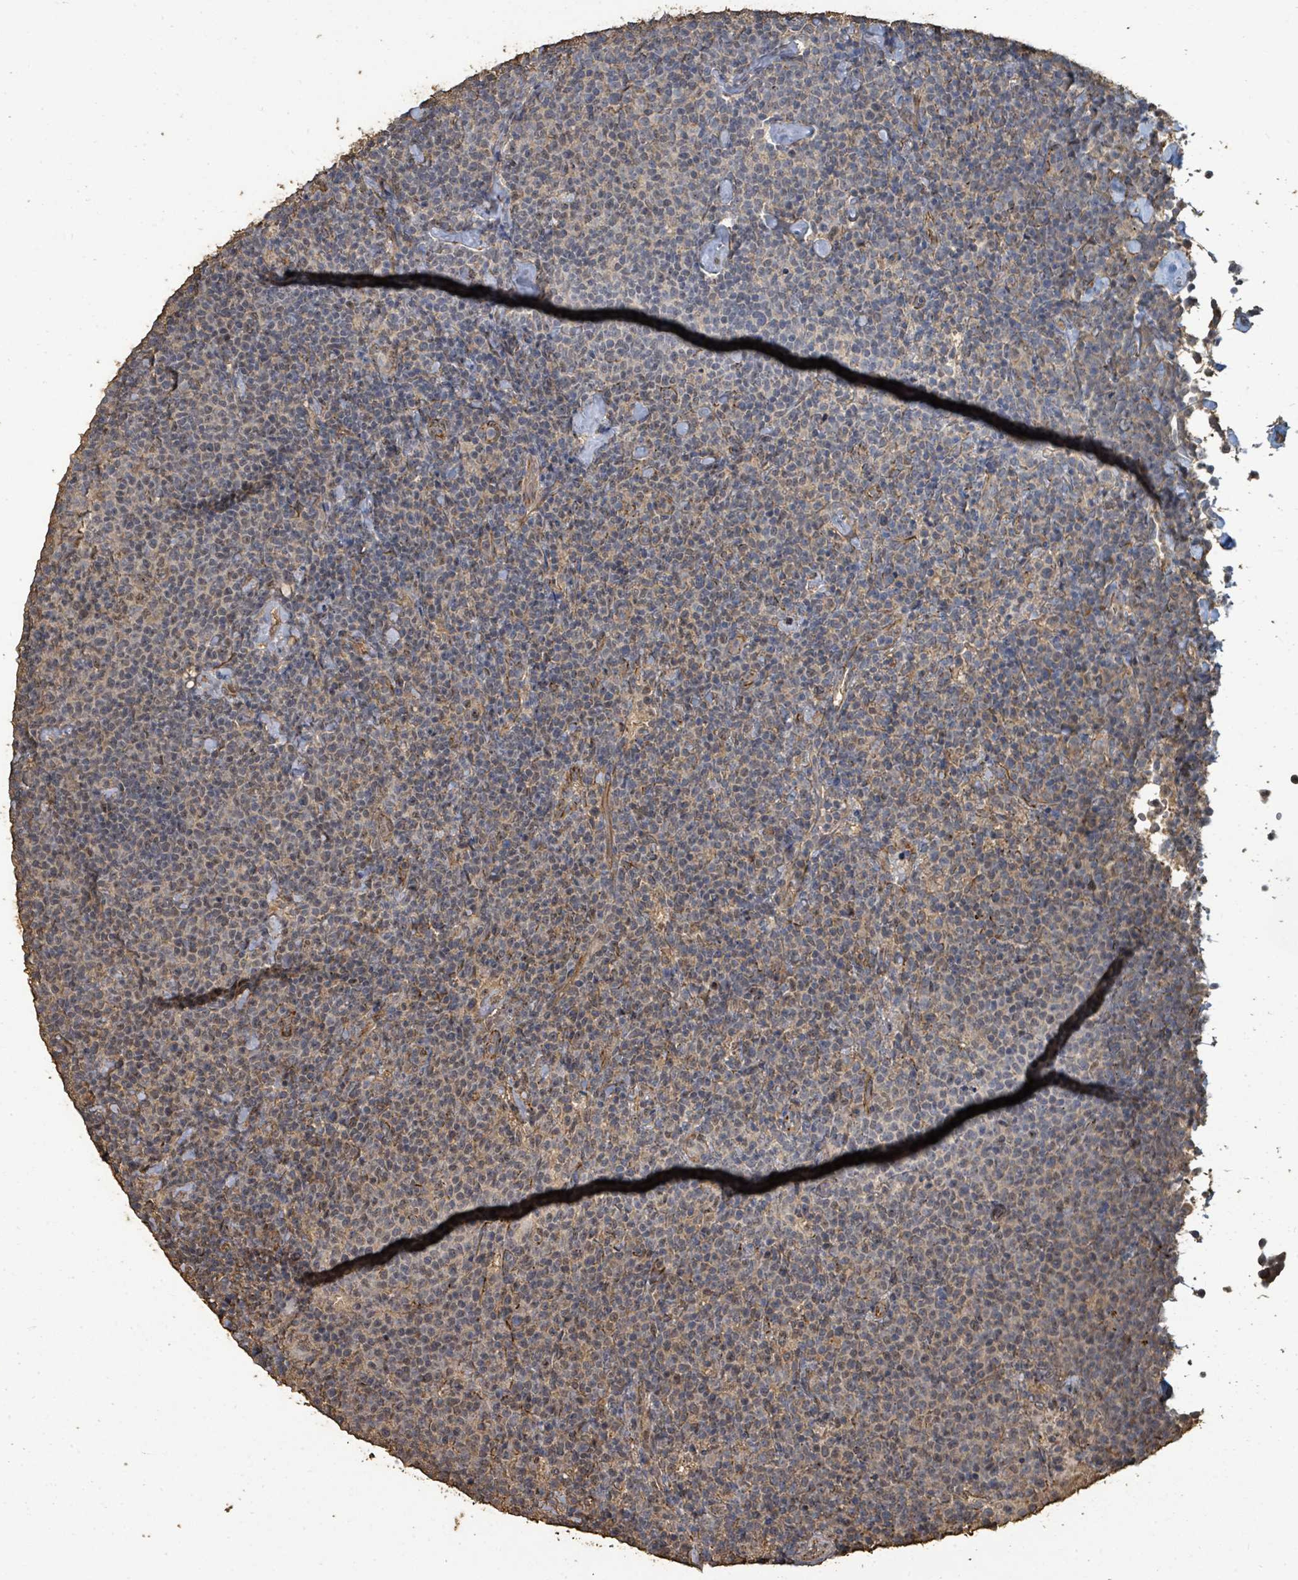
{"staining": {"intensity": "weak", "quantity": "<25%", "location": "cytoplasmic/membranous,nuclear"}, "tissue": "lymphoma", "cell_type": "Tumor cells", "image_type": "cancer", "snomed": [{"axis": "morphology", "description": "Malignant lymphoma, non-Hodgkin's type, High grade"}, {"axis": "topography", "description": "Lymph node"}], "caption": "This is an IHC image of high-grade malignant lymphoma, non-Hodgkin's type. There is no positivity in tumor cells.", "gene": "C6orf52", "patient": {"sex": "male", "age": 61}}